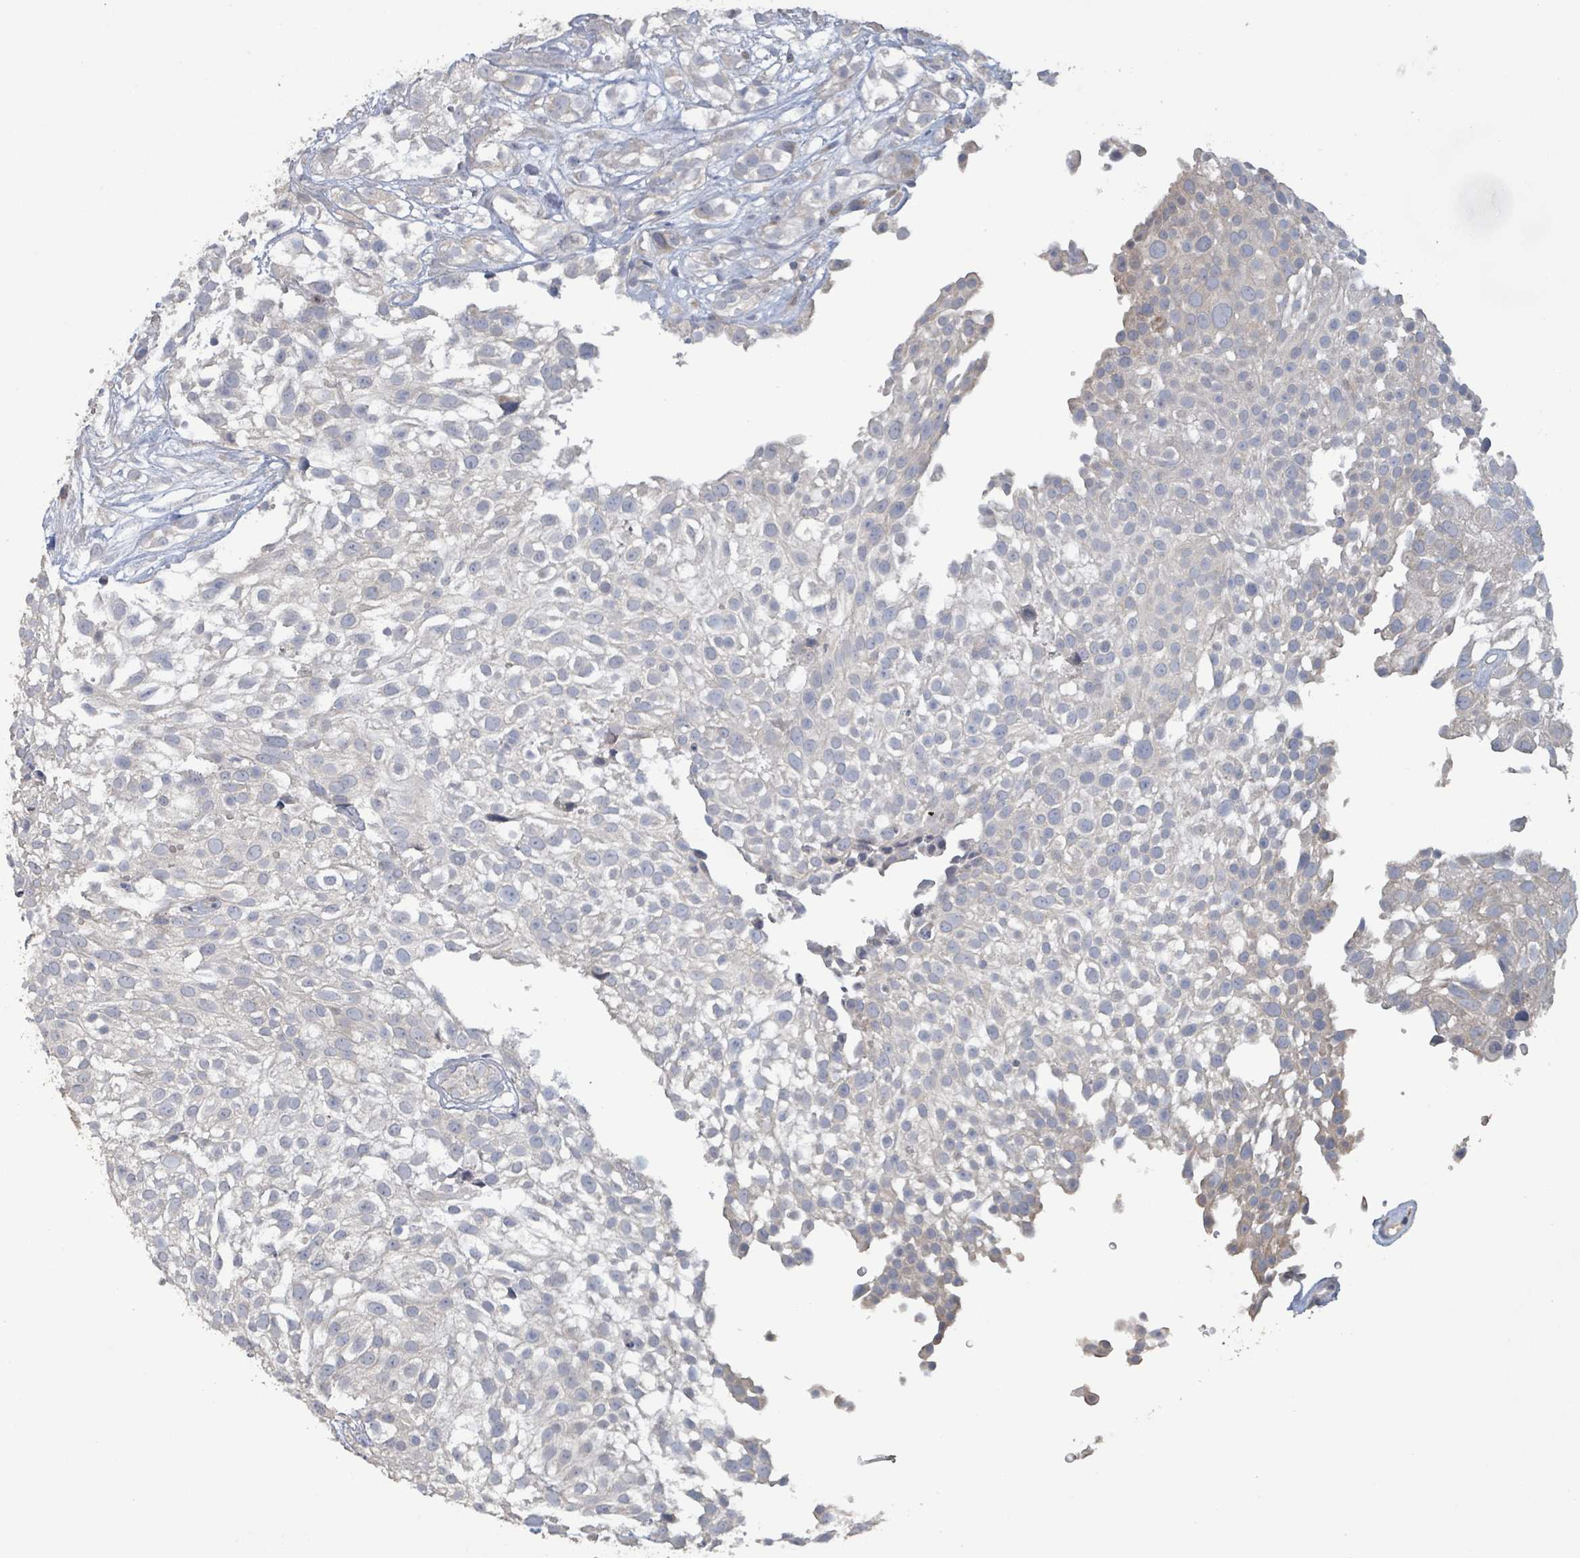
{"staining": {"intensity": "negative", "quantity": "none", "location": "none"}, "tissue": "urothelial cancer", "cell_type": "Tumor cells", "image_type": "cancer", "snomed": [{"axis": "morphology", "description": "Urothelial carcinoma, High grade"}, {"axis": "topography", "description": "Urinary bladder"}], "caption": "The IHC histopathology image has no significant positivity in tumor cells of urothelial cancer tissue.", "gene": "RPL32", "patient": {"sex": "male", "age": 56}}